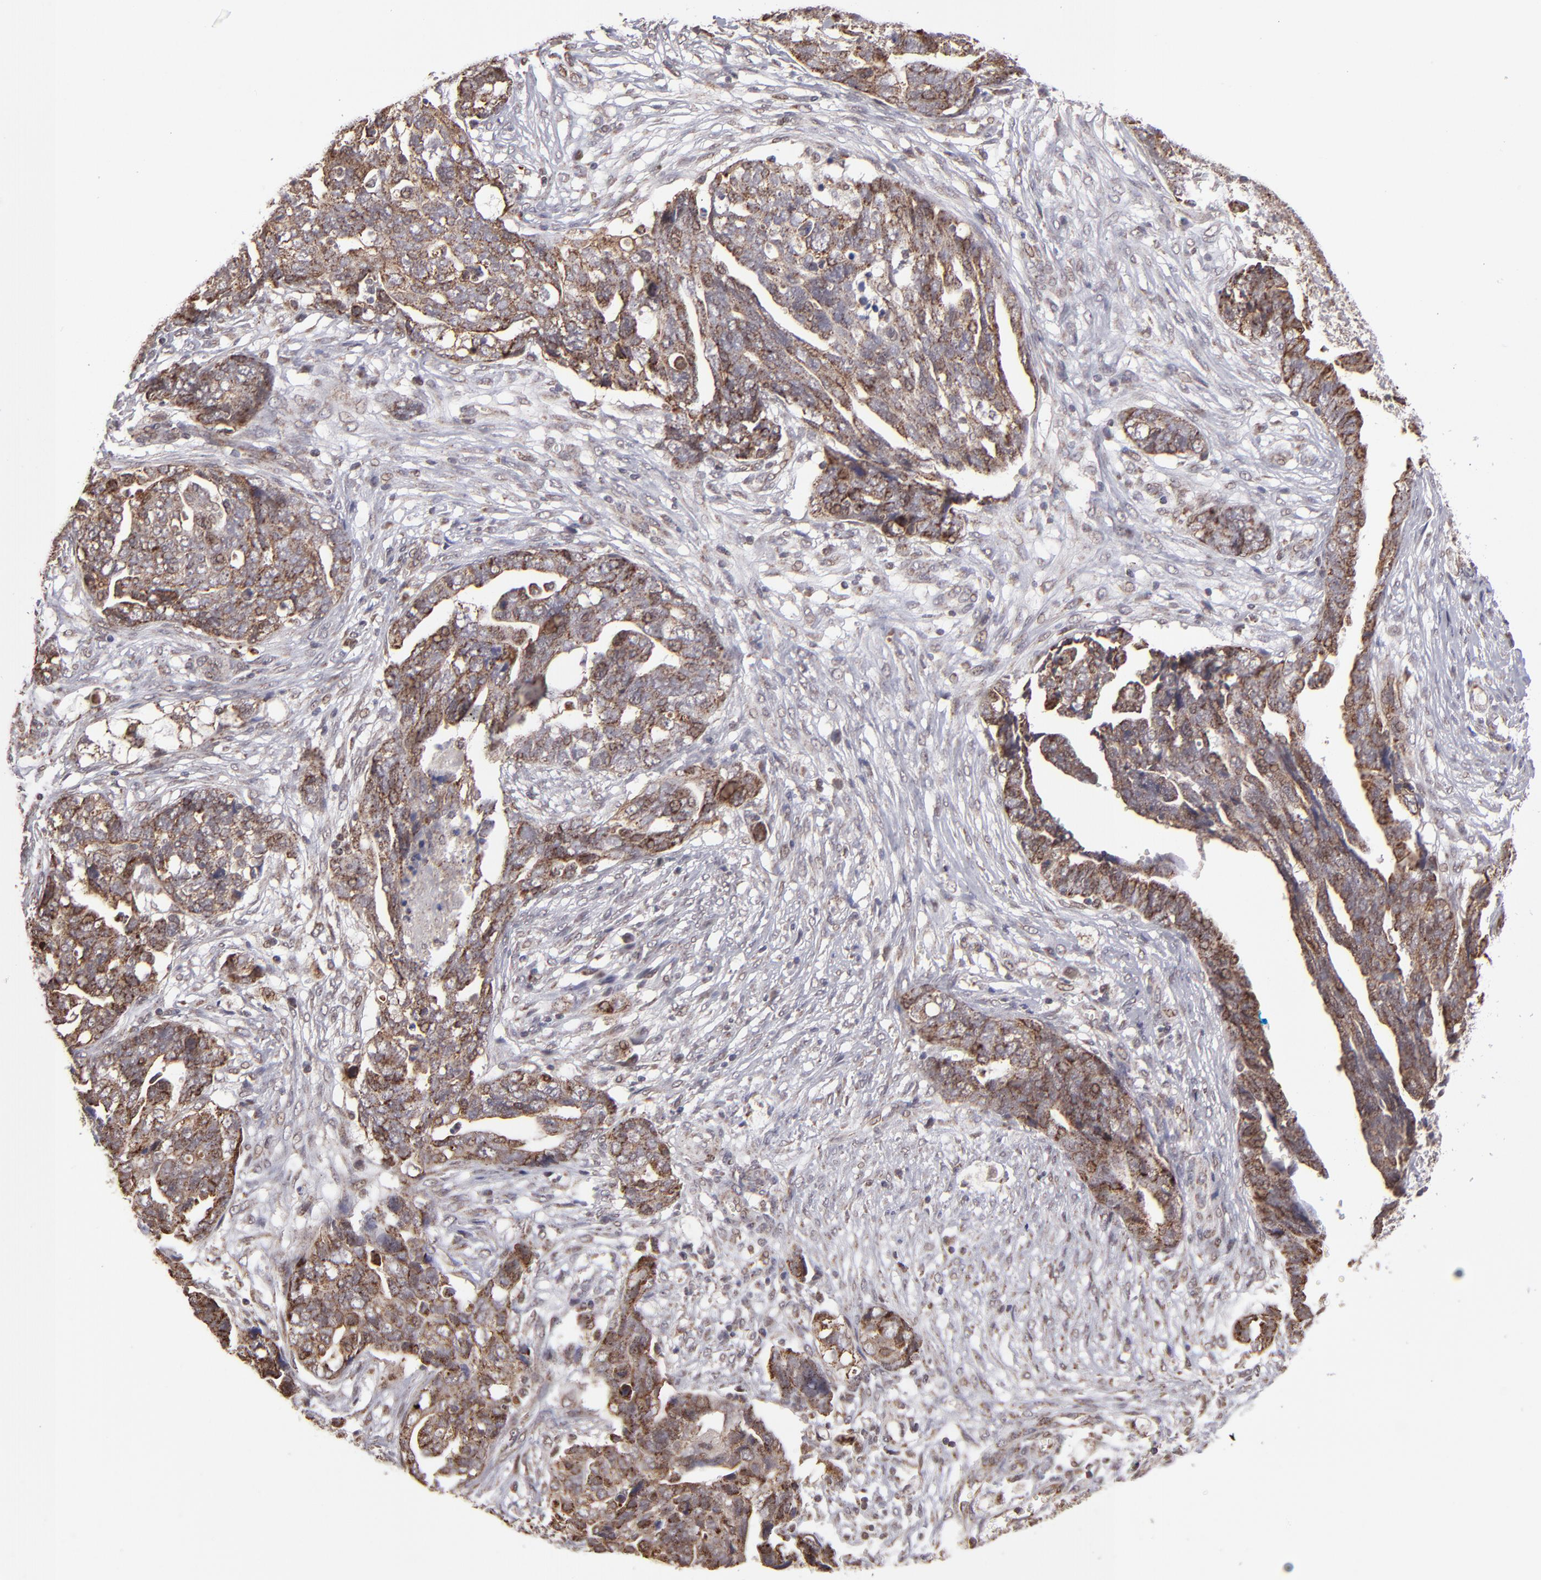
{"staining": {"intensity": "moderate", "quantity": "25%-75%", "location": "cytoplasmic/membranous"}, "tissue": "ovarian cancer", "cell_type": "Tumor cells", "image_type": "cancer", "snomed": [{"axis": "morphology", "description": "Normal tissue, NOS"}, {"axis": "morphology", "description": "Cystadenocarcinoma, serous, NOS"}, {"axis": "topography", "description": "Fallopian tube"}, {"axis": "topography", "description": "Ovary"}], "caption": "This is an image of immunohistochemistry staining of ovarian cancer (serous cystadenocarcinoma), which shows moderate positivity in the cytoplasmic/membranous of tumor cells.", "gene": "SLC15A1", "patient": {"sex": "female", "age": 56}}